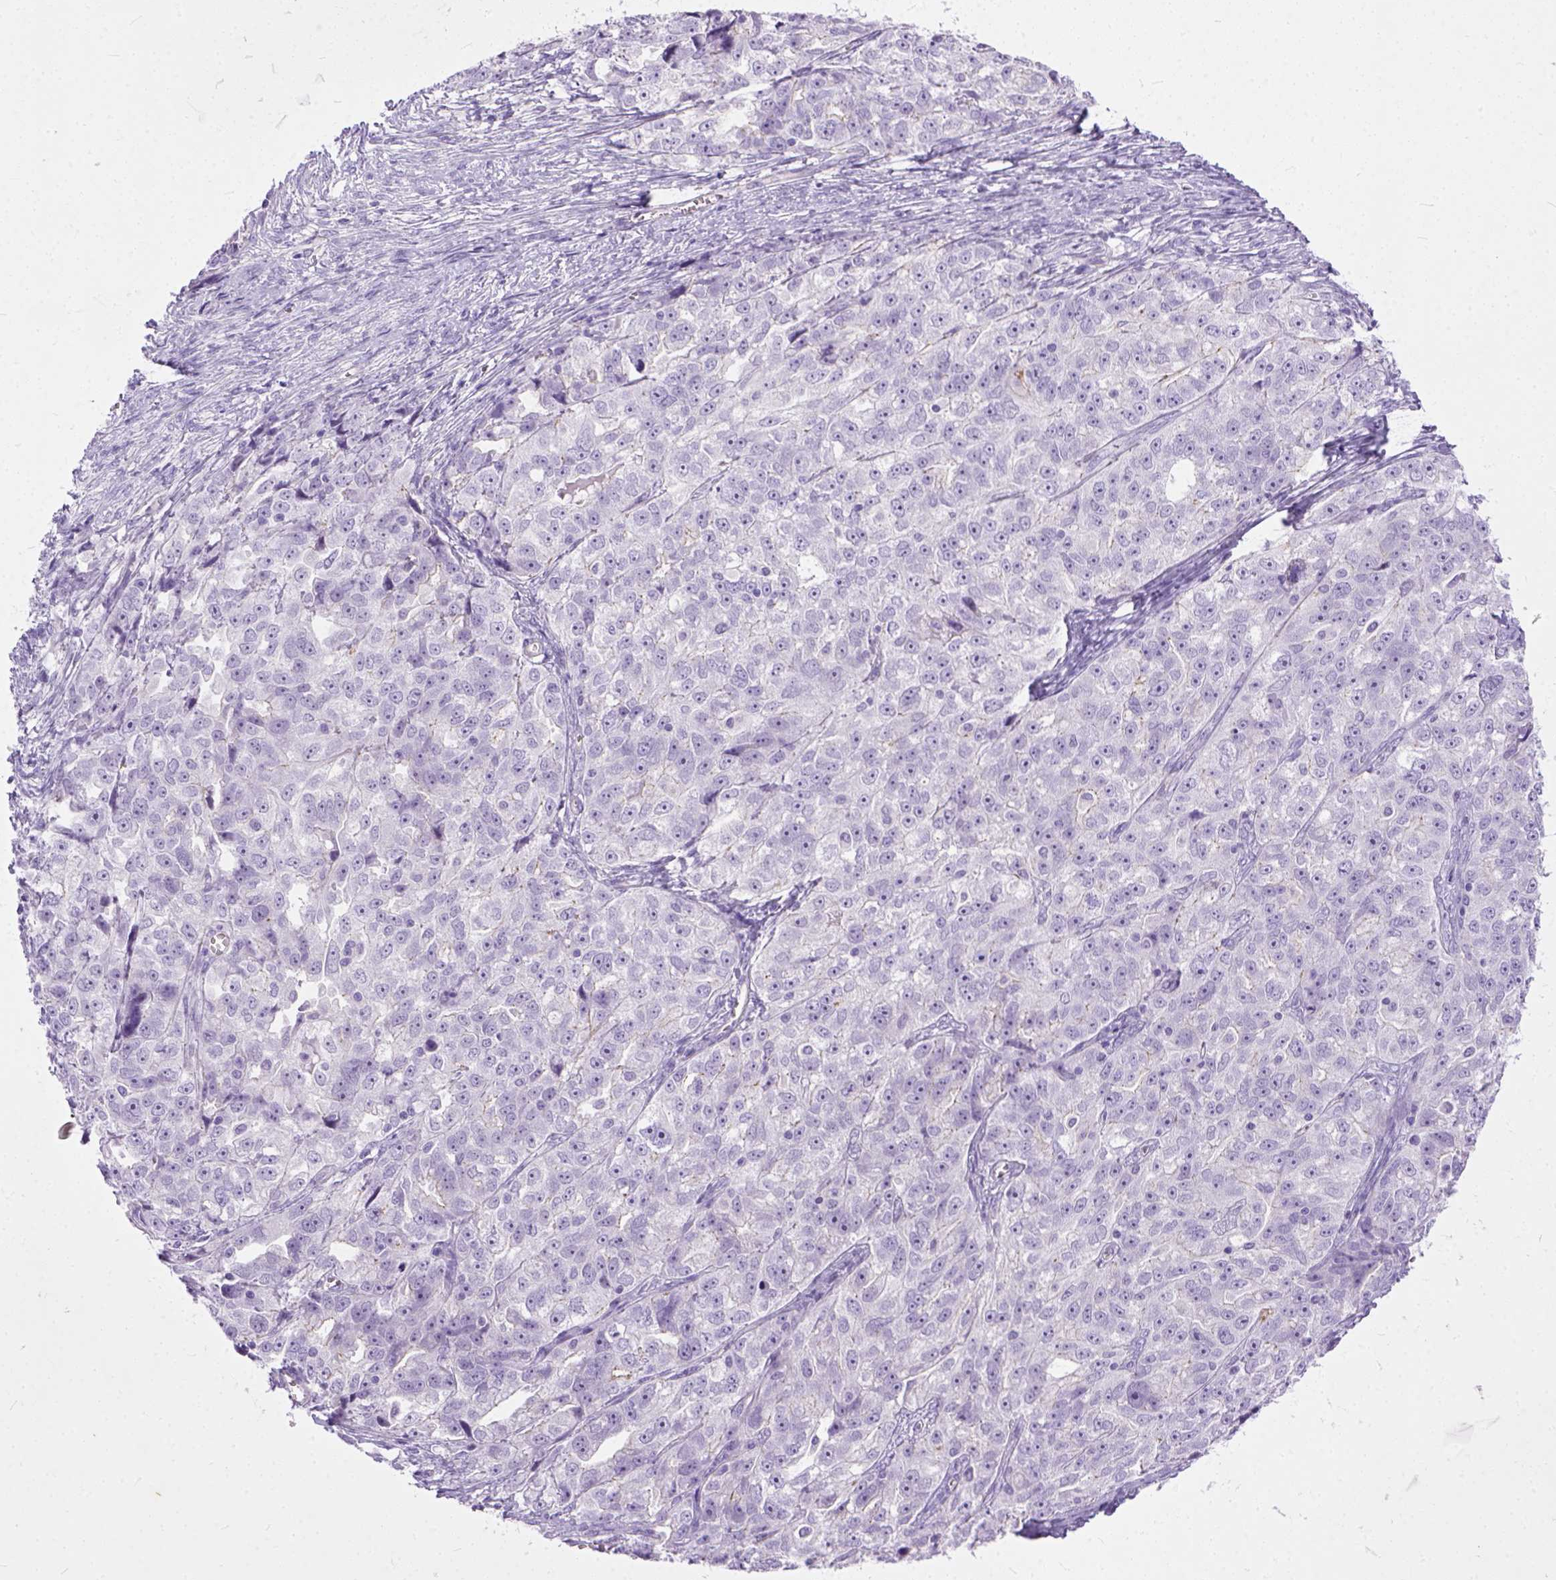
{"staining": {"intensity": "negative", "quantity": "none", "location": "none"}, "tissue": "ovarian cancer", "cell_type": "Tumor cells", "image_type": "cancer", "snomed": [{"axis": "morphology", "description": "Cystadenocarcinoma, serous, NOS"}, {"axis": "topography", "description": "Ovary"}], "caption": "Ovarian serous cystadenocarcinoma stained for a protein using immunohistochemistry (IHC) reveals no positivity tumor cells.", "gene": "ADGRF1", "patient": {"sex": "female", "age": 51}}